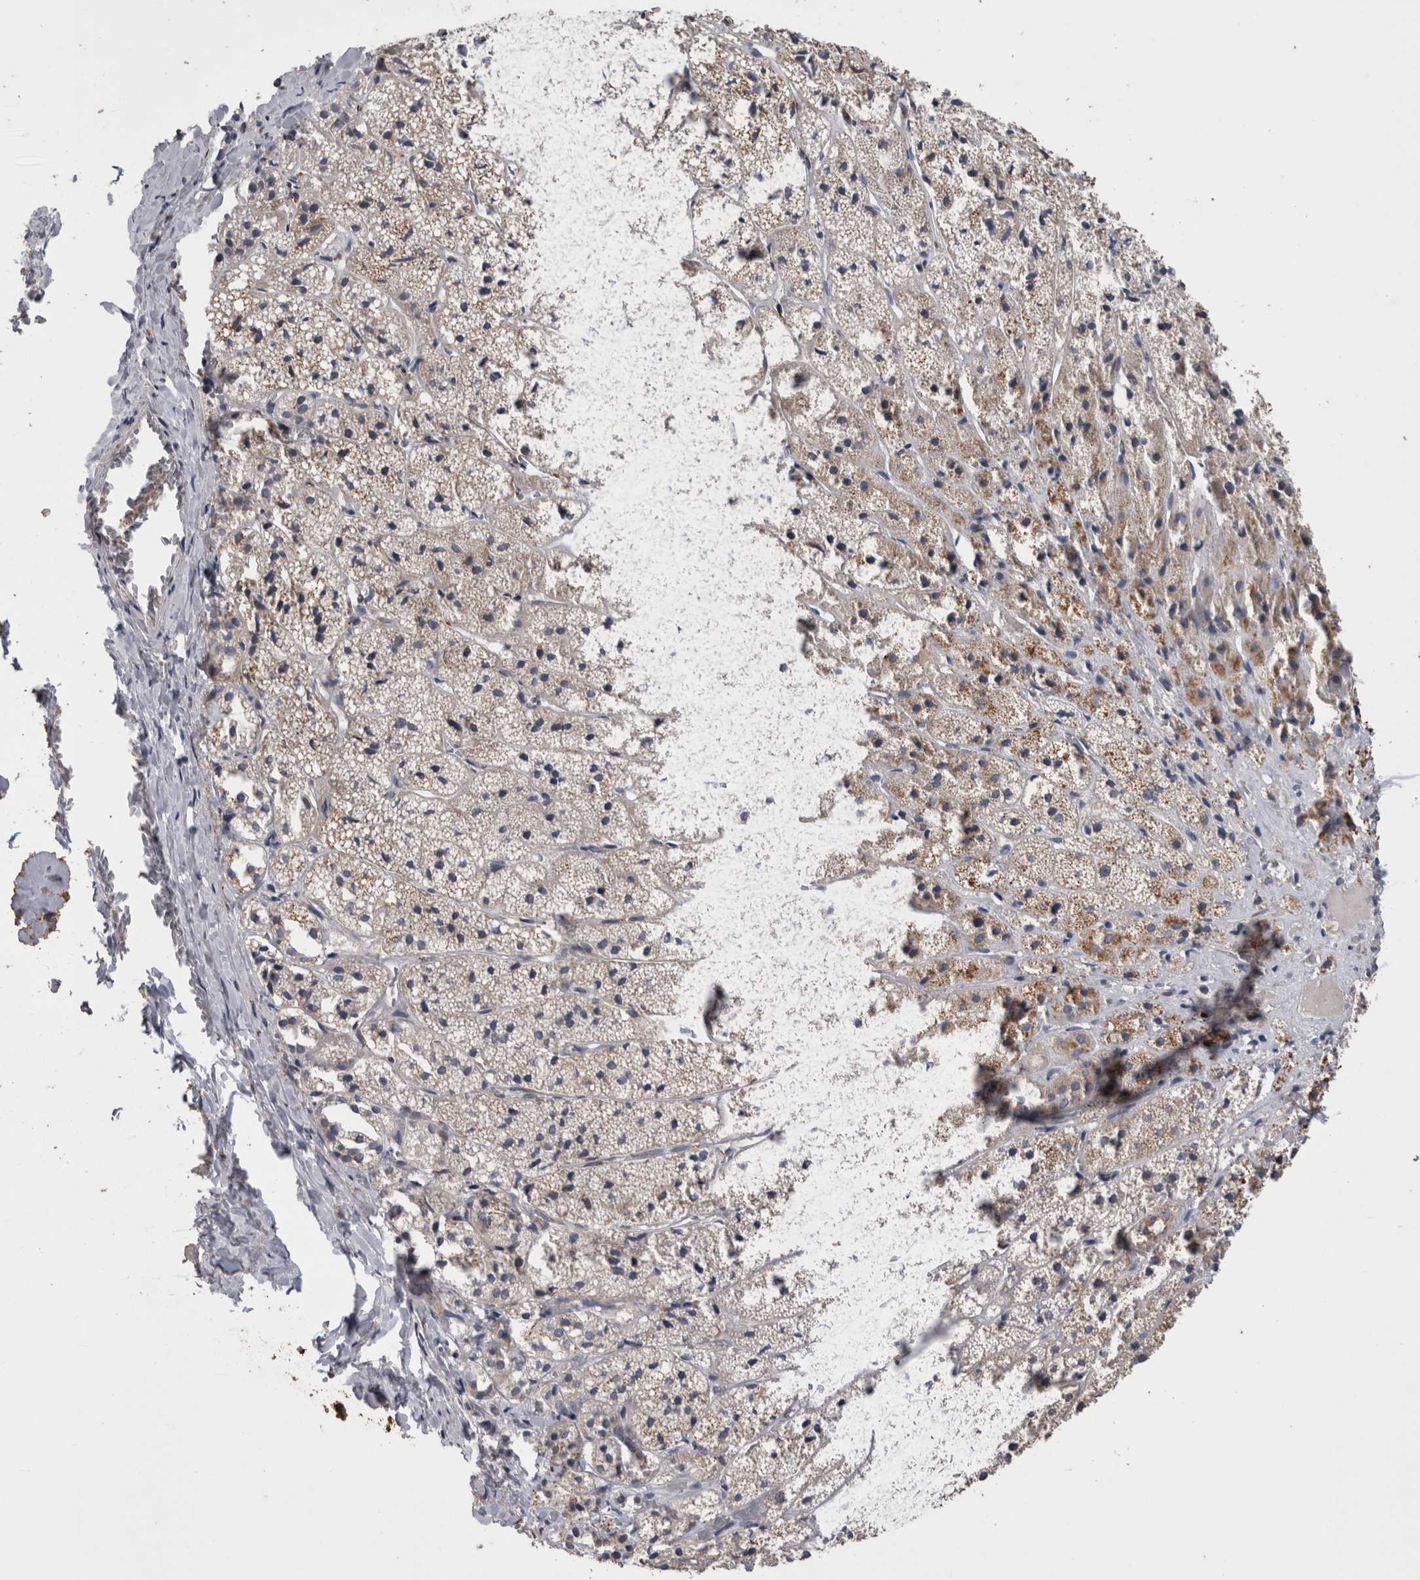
{"staining": {"intensity": "moderate", "quantity": "25%-75%", "location": "cytoplasmic/membranous"}, "tissue": "adrenal gland", "cell_type": "Glandular cells", "image_type": "normal", "snomed": [{"axis": "morphology", "description": "Normal tissue, NOS"}, {"axis": "topography", "description": "Adrenal gland"}], "caption": "A medium amount of moderate cytoplasmic/membranous staining is seen in about 25%-75% of glandular cells in normal adrenal gland.", "gene": "ANXA13", "patient": {"sex": "female", "age": 44}}